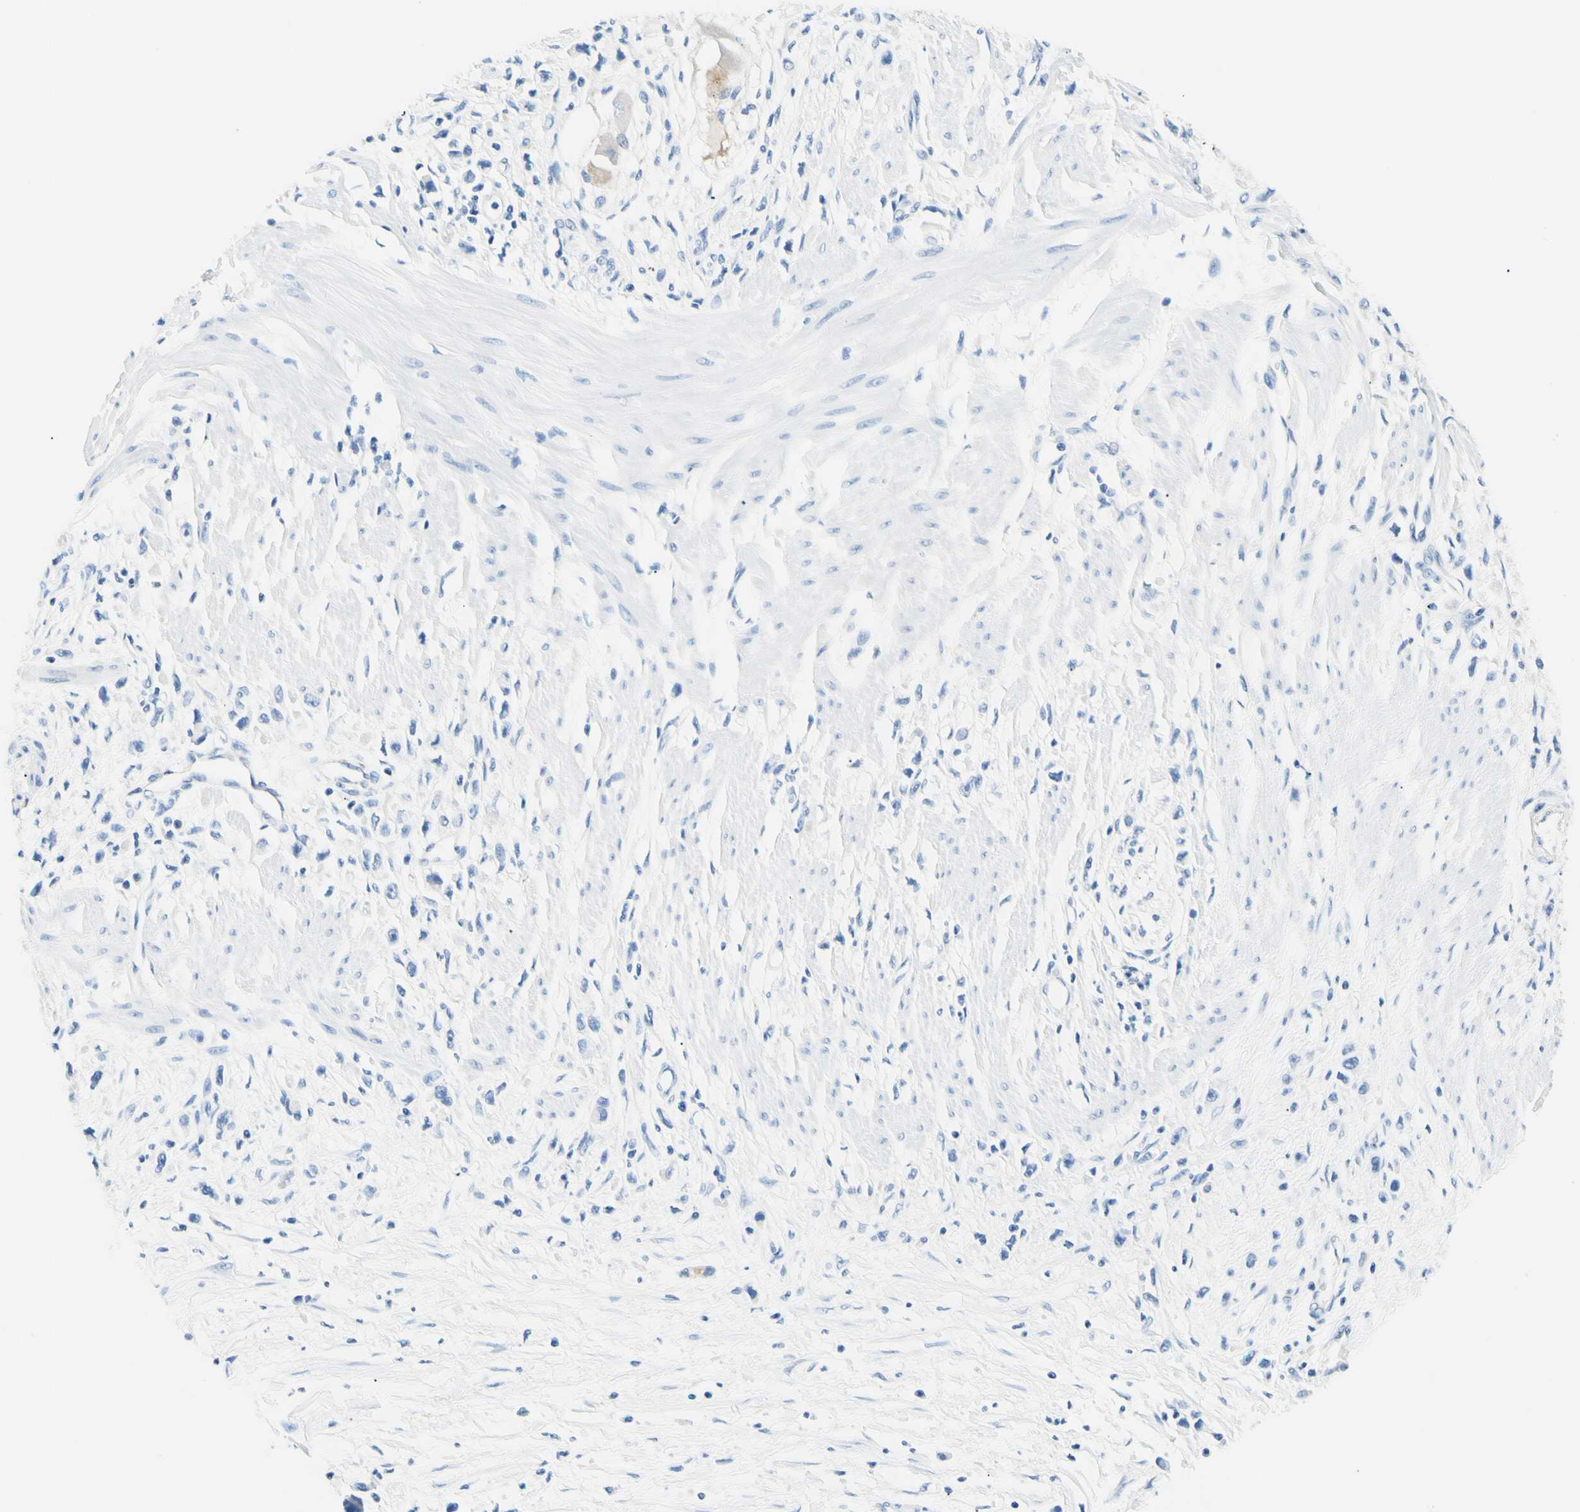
{"staining": {"intensity": "negative", "quantity": "none", "location": "none"}, "tissue": "stomach cancer", "cell_type": "Tumor cells", "image_type": "cancer", "snomed": [{"axis": "morphology", "description": "Adenocarcinoma, NOS"}, {"axis": "topography", "description": "Stomach"}], "caption": "Protein analysis of stomach cancer exhibits no significant staining in tumor cells.", "gene": "HPCA", "patient": {"sex": "female", "age": 59}}